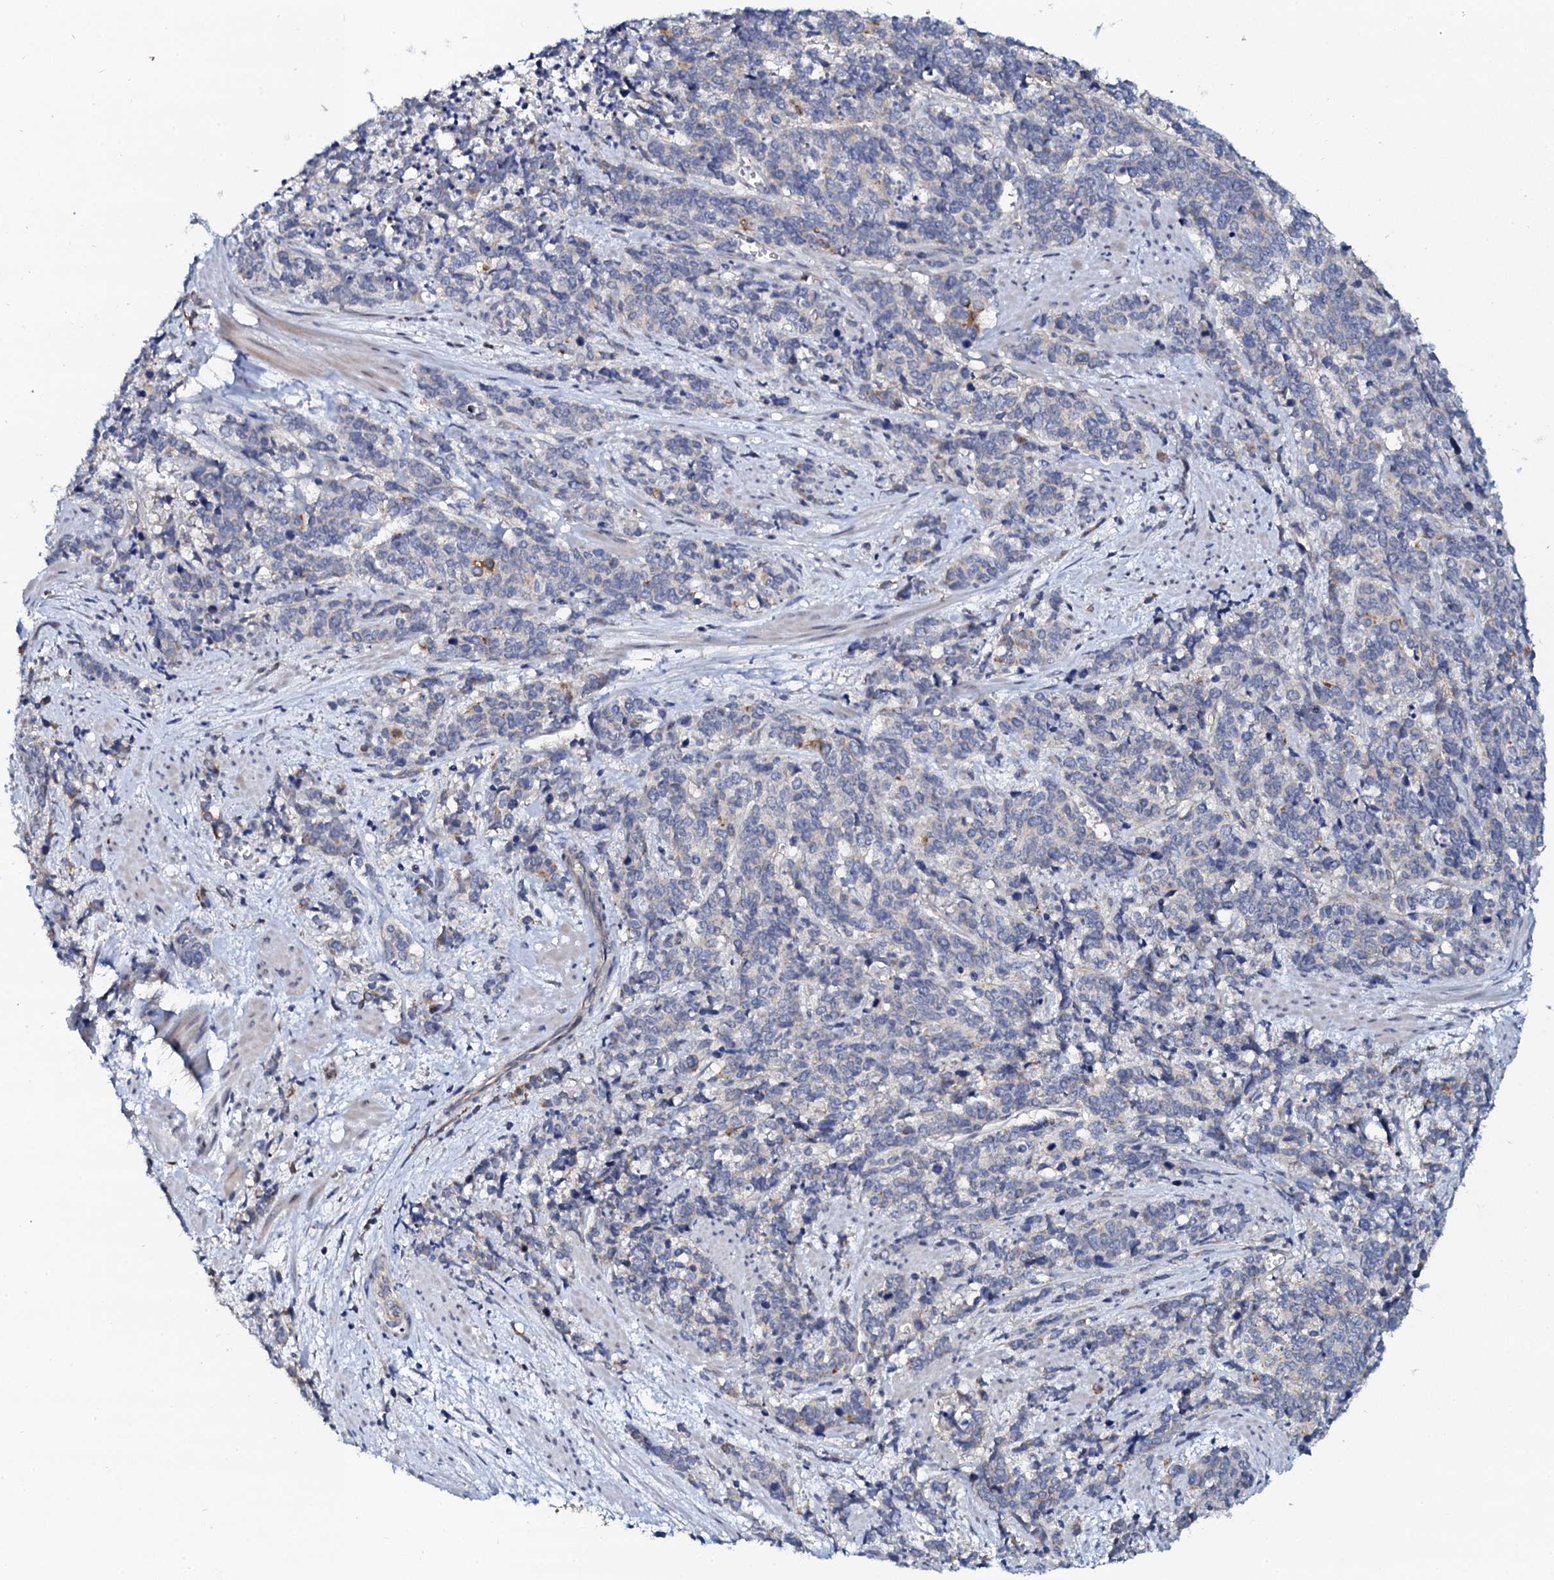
{"staining": {"intensity": "negative", "quantity": "none", "location": "none"}, "tissue": "cervical cancer", "cell_type": "Tumor cells", "image_type": "cancer", "snomed": [{"axis": "morphology", "description": "Squamous cell carcinoma, NOS"}, {"axis": "topography", "description": "Cervix"}], "caption": "A high-resolution image shows IHC staining of cervical cancer (squamous cell carcinoma), which exhibits no significant positivity in tumor cells.", "gene": "C10orf88", "patient": {"sex": "female", "age": 60}}